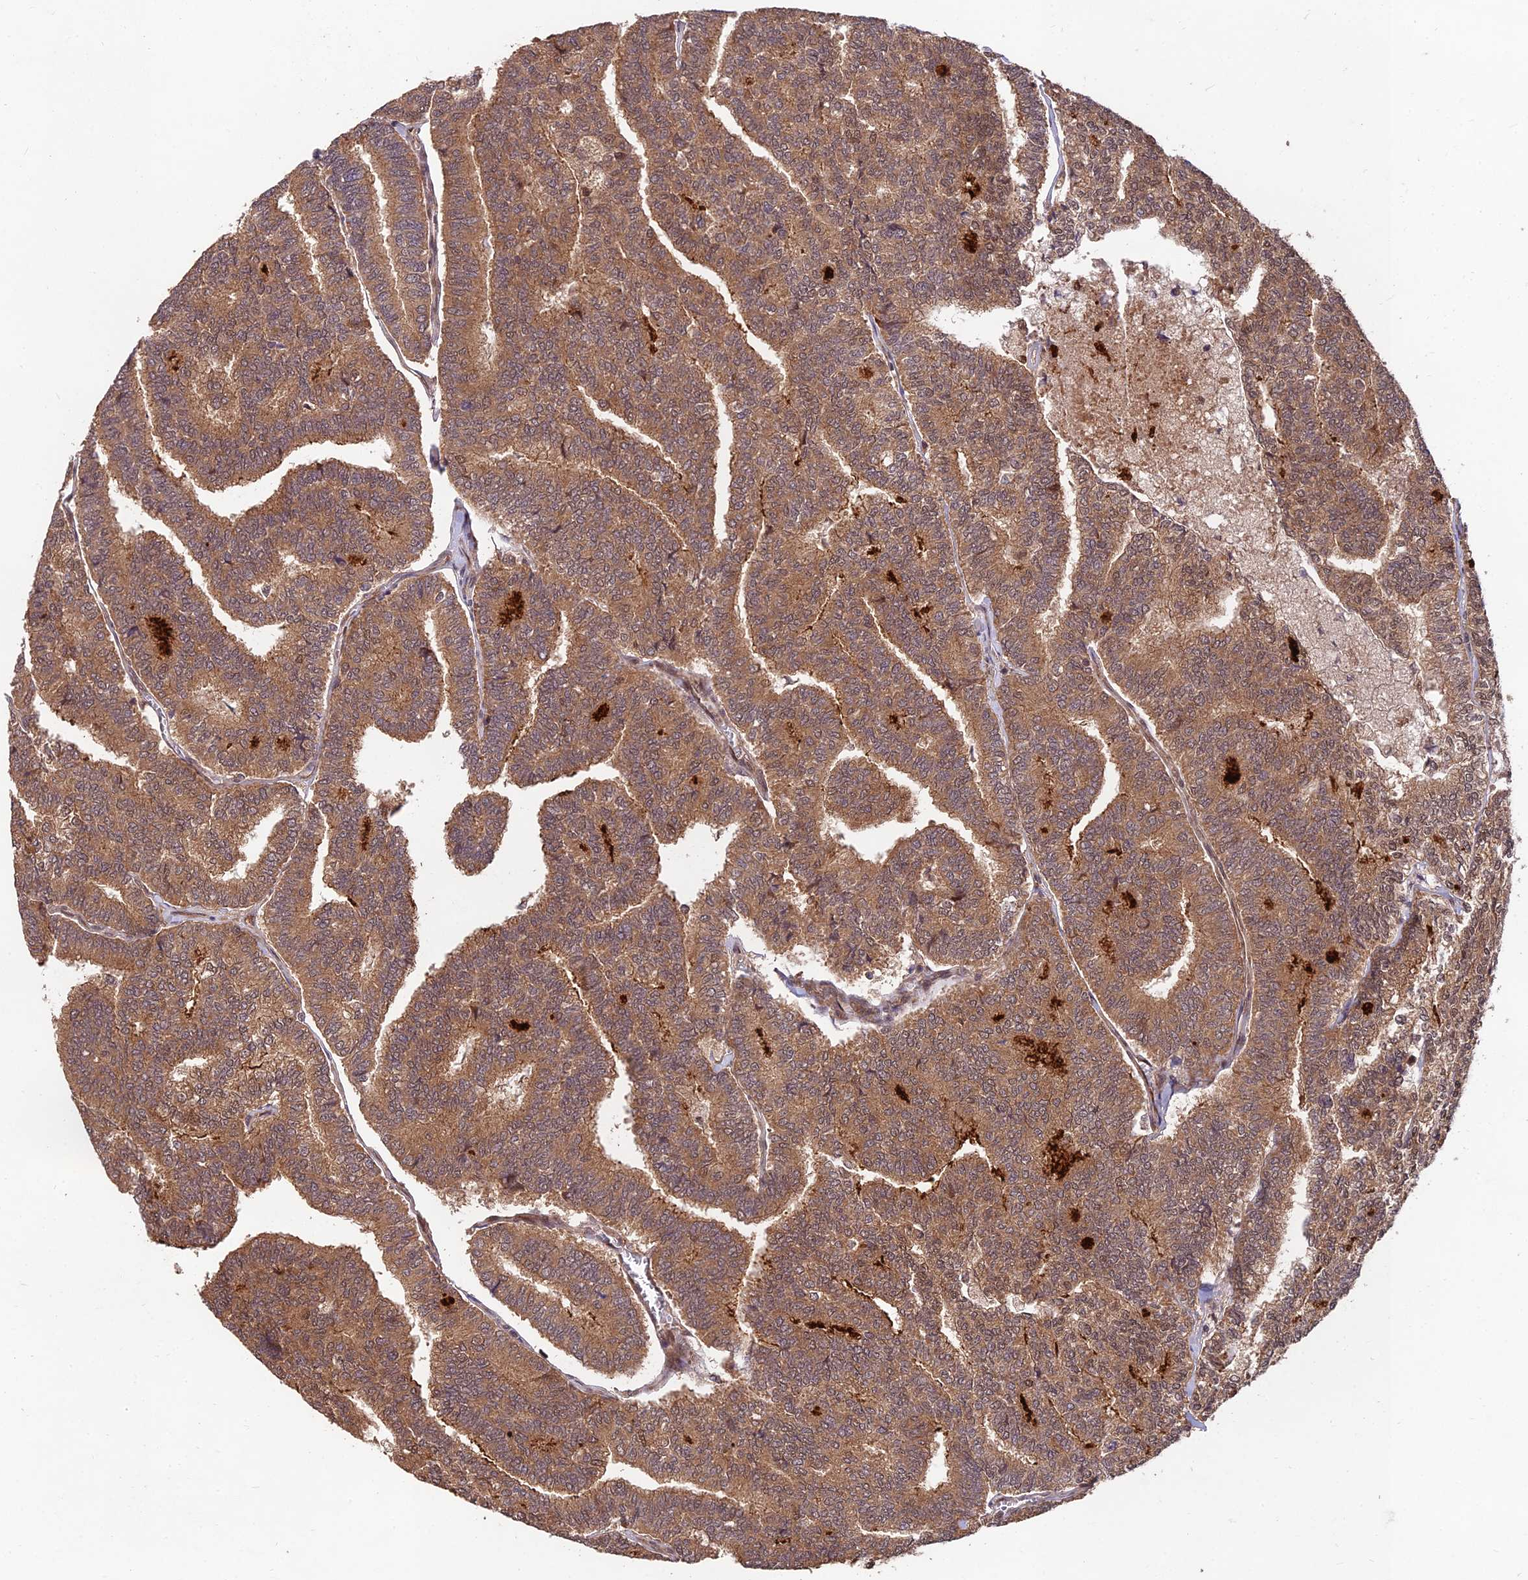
{"staining": {"intensity": "moderate", "quantity": ">75%", "location": "cytoplasmic/membranous,nuclear"}, "tissue": "thyroid cancer", "cell_type": "Tumor cells", "image_type": "cancer", "snomed": [{"axis": "morphology", "description": "Papillary adenocarcinoma, NOS"}, {"axis": "topography", "description": "Thyroid gland"}], "caption": "This is a histology image of immunohistochemistry staining of thyroid papillary adenocarcinoma, which shows moderate staining in the cytoplasmic/membranous and nuclear of tumor cells.", "gene": "MKKS", "patient": {"sex": "female", "age": 35}}